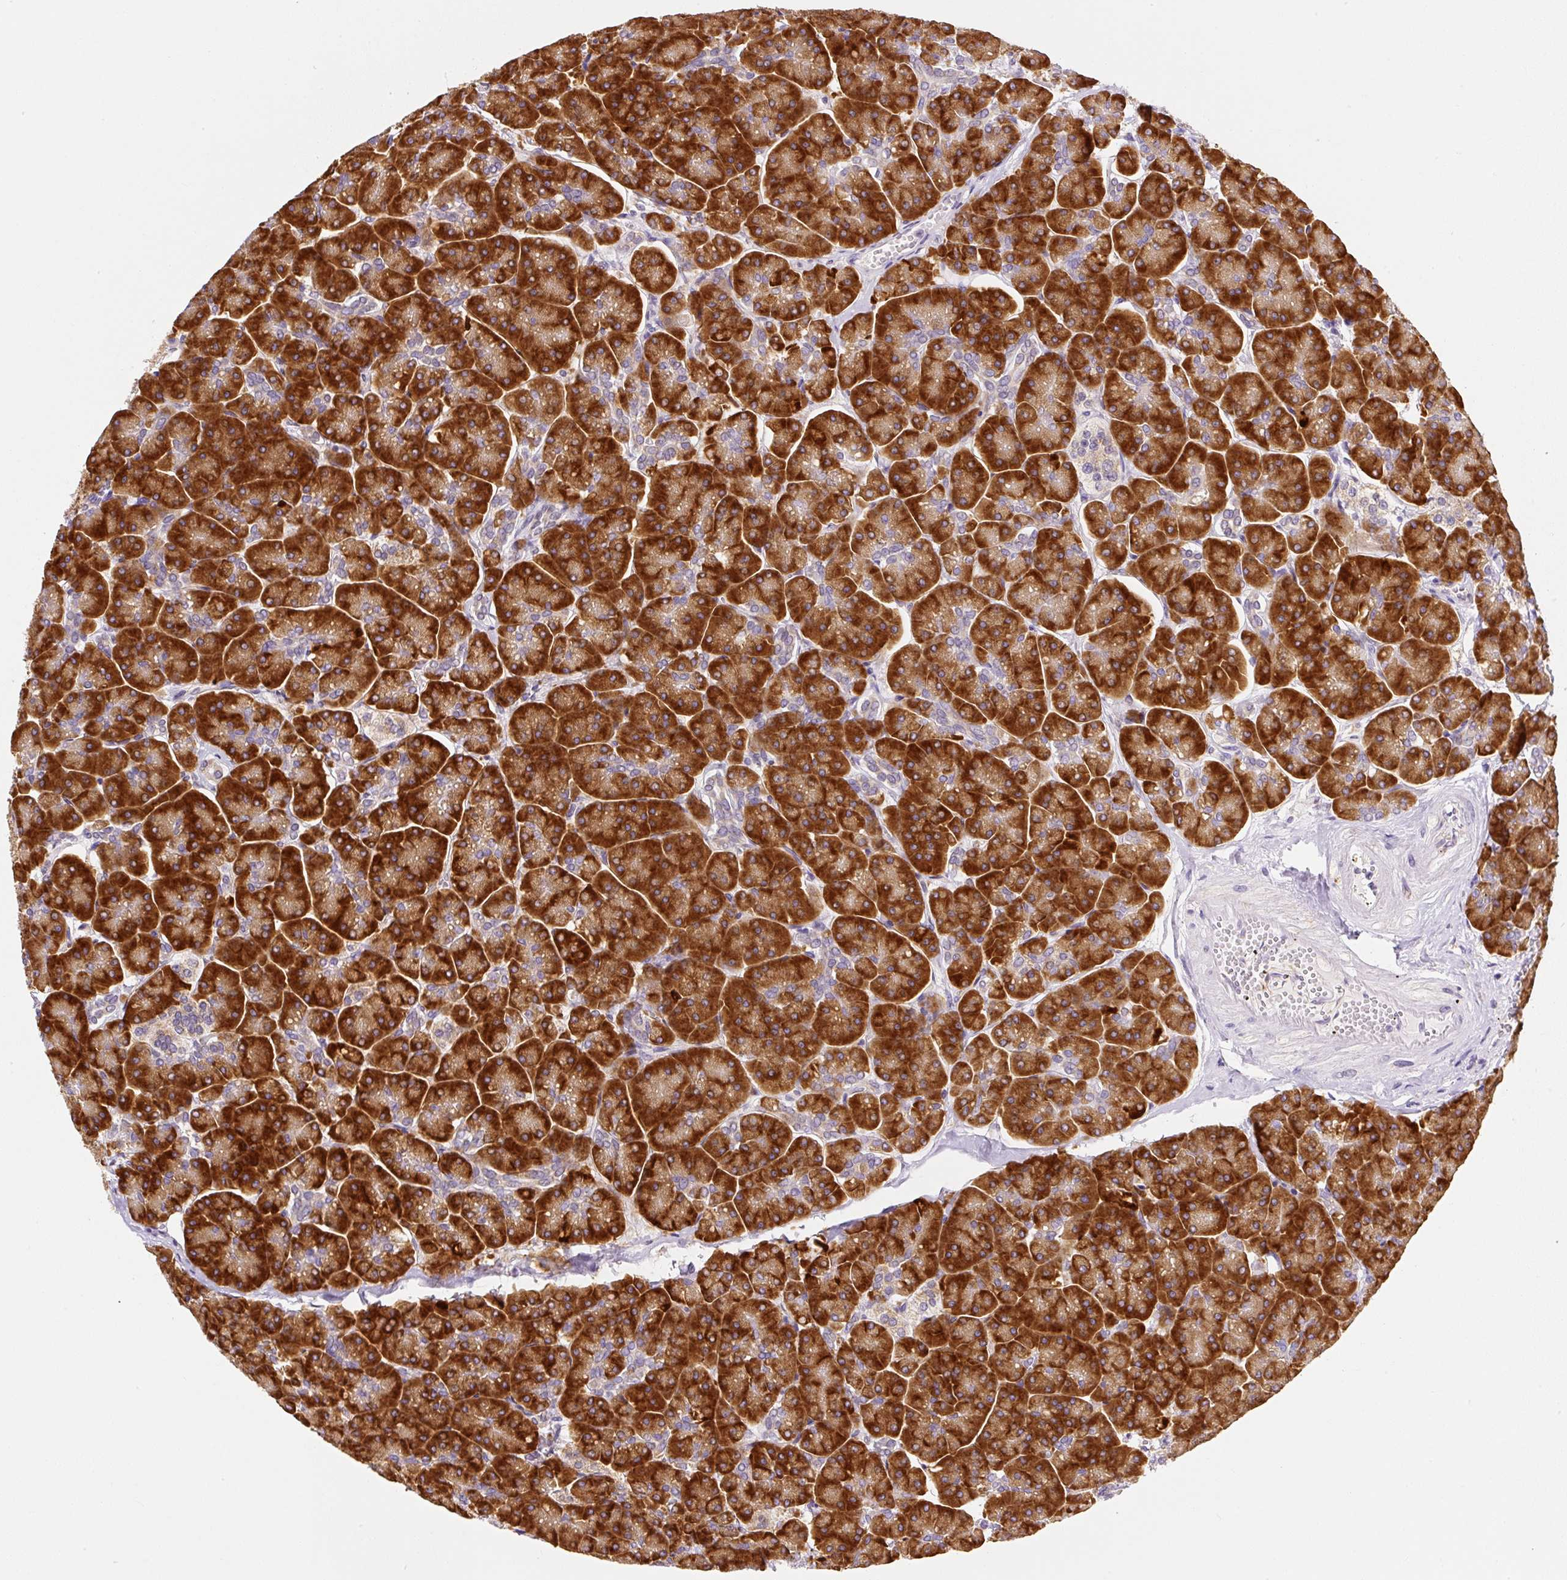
{"staining": {"intensity": "strong", "quantity": ">75%", "location": "cytoplasmic/membranous"}, "tissue": "pancreas", "cell_type": "Exocrine glandular cells", "image_type": "normal", "snomed": [{"axis": "morphology", "description": "Normal tissue, NOS"}, {"axis": "topography", "description": "Pancreas"}, {"axis": "topography", "description": "Peripheral nerve tissue"}], "caption": "Human pancreas stained for a protein (brown) demonstrates strong cytoplasmic/membranous positive expression in about >75% of exocrine glandular cells.", "gene": "DDOST", "patient": {"sex": "male", "age": 54}}